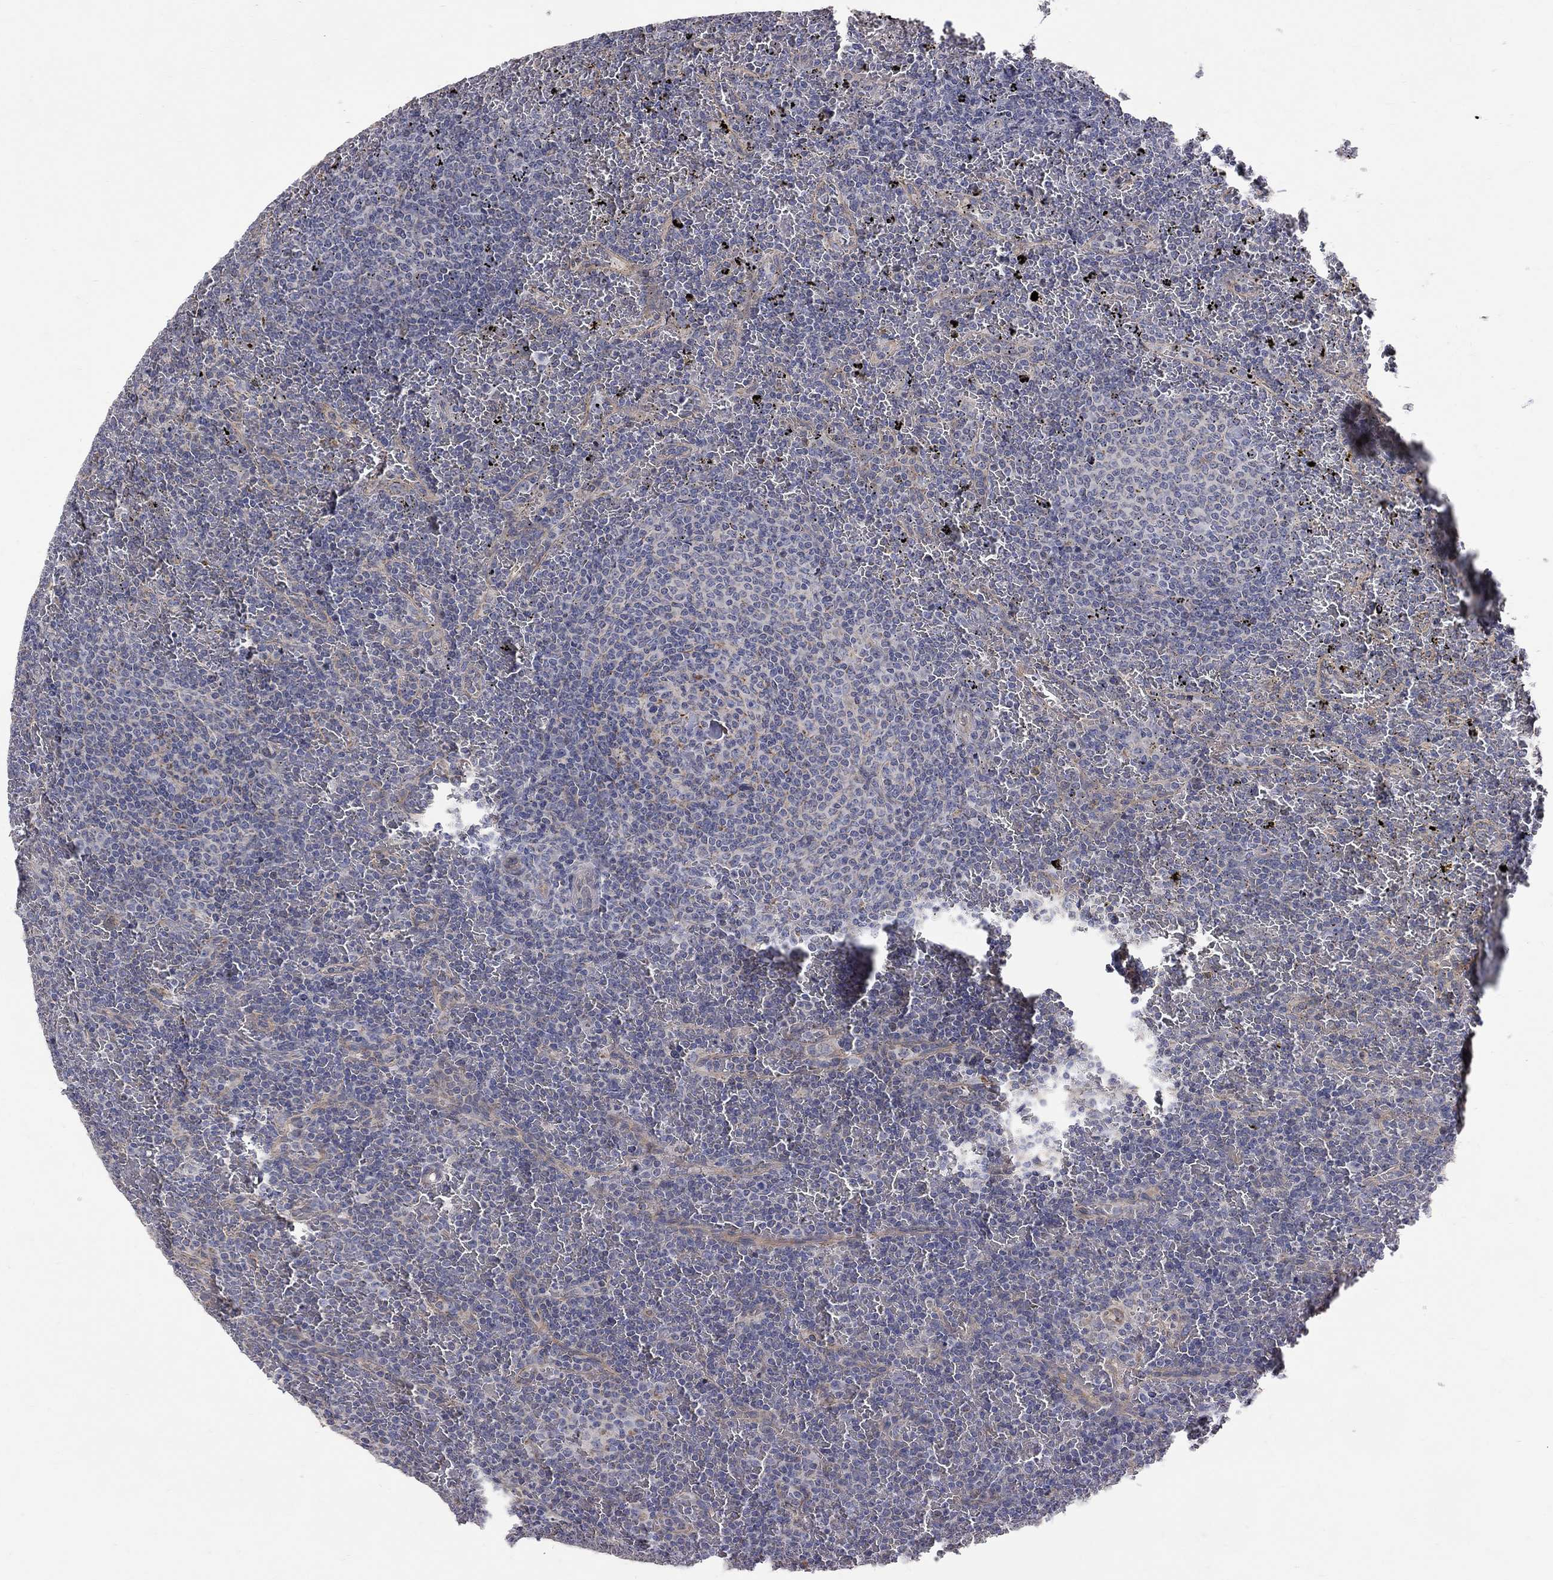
{"staining": {"intensity": "negative", "quantity": "none", "location": "none"}, "tissue": "lymphoma", "cell_type": "Tumor cells", "image_type": "cancer", "snomed": [{"axis": "morphology", "description": "Malignant lymphoma, non-Hodgkin's type, Low grade"}, {"axis": "topography", "description": "Spleen"}], "caption": "Malignant lymphoma, non-Hodgkin's type (low-grade) stained for a protein using immunohistochemistry (IHC) demonstrates no expression tumor cells.", "gene": "SH2B1", "patient": {"sex": "female", "age": 77}}